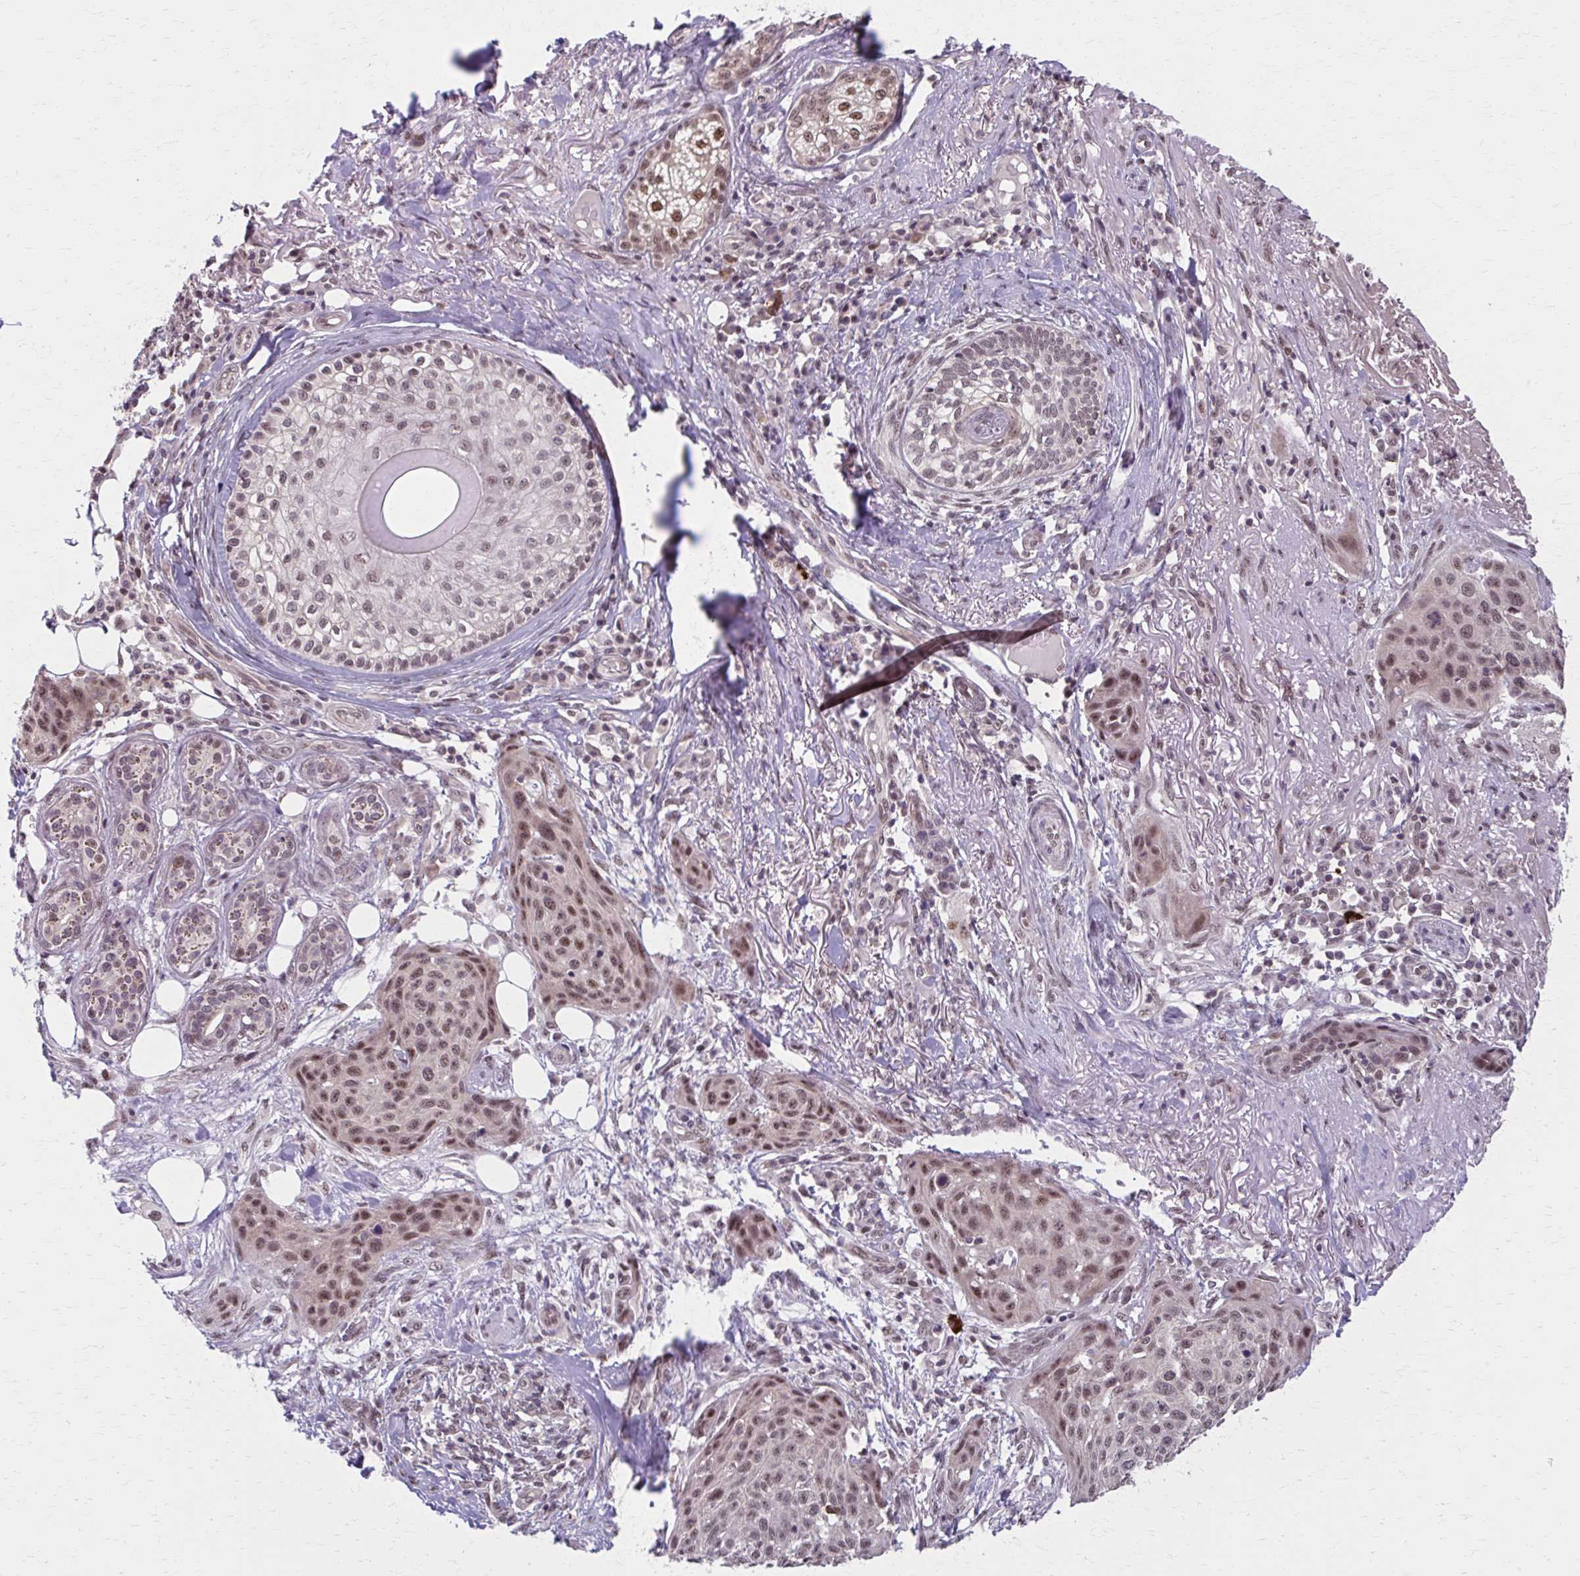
{"staining": {"intensity": "moderate", "quantity": ">75%", "location": "nuclear"}, "tissue": "skin cancer", "cell_type": "Tumor cells", "image_type": "cancer", "snomed": [{"axis": "morphology", "description": "Squamous cell carcinoma, NOS"}, {"axis": "topography", "description": "Skin"}], "caption": "Skin cancer (squamous cell carcinoma) stained for a protein displays moderate nuclear positivity in tumor cells. Nuclei are stained in blue.", "gene": "SETBP1", "patient": {"sex": "female", "age": 87}}